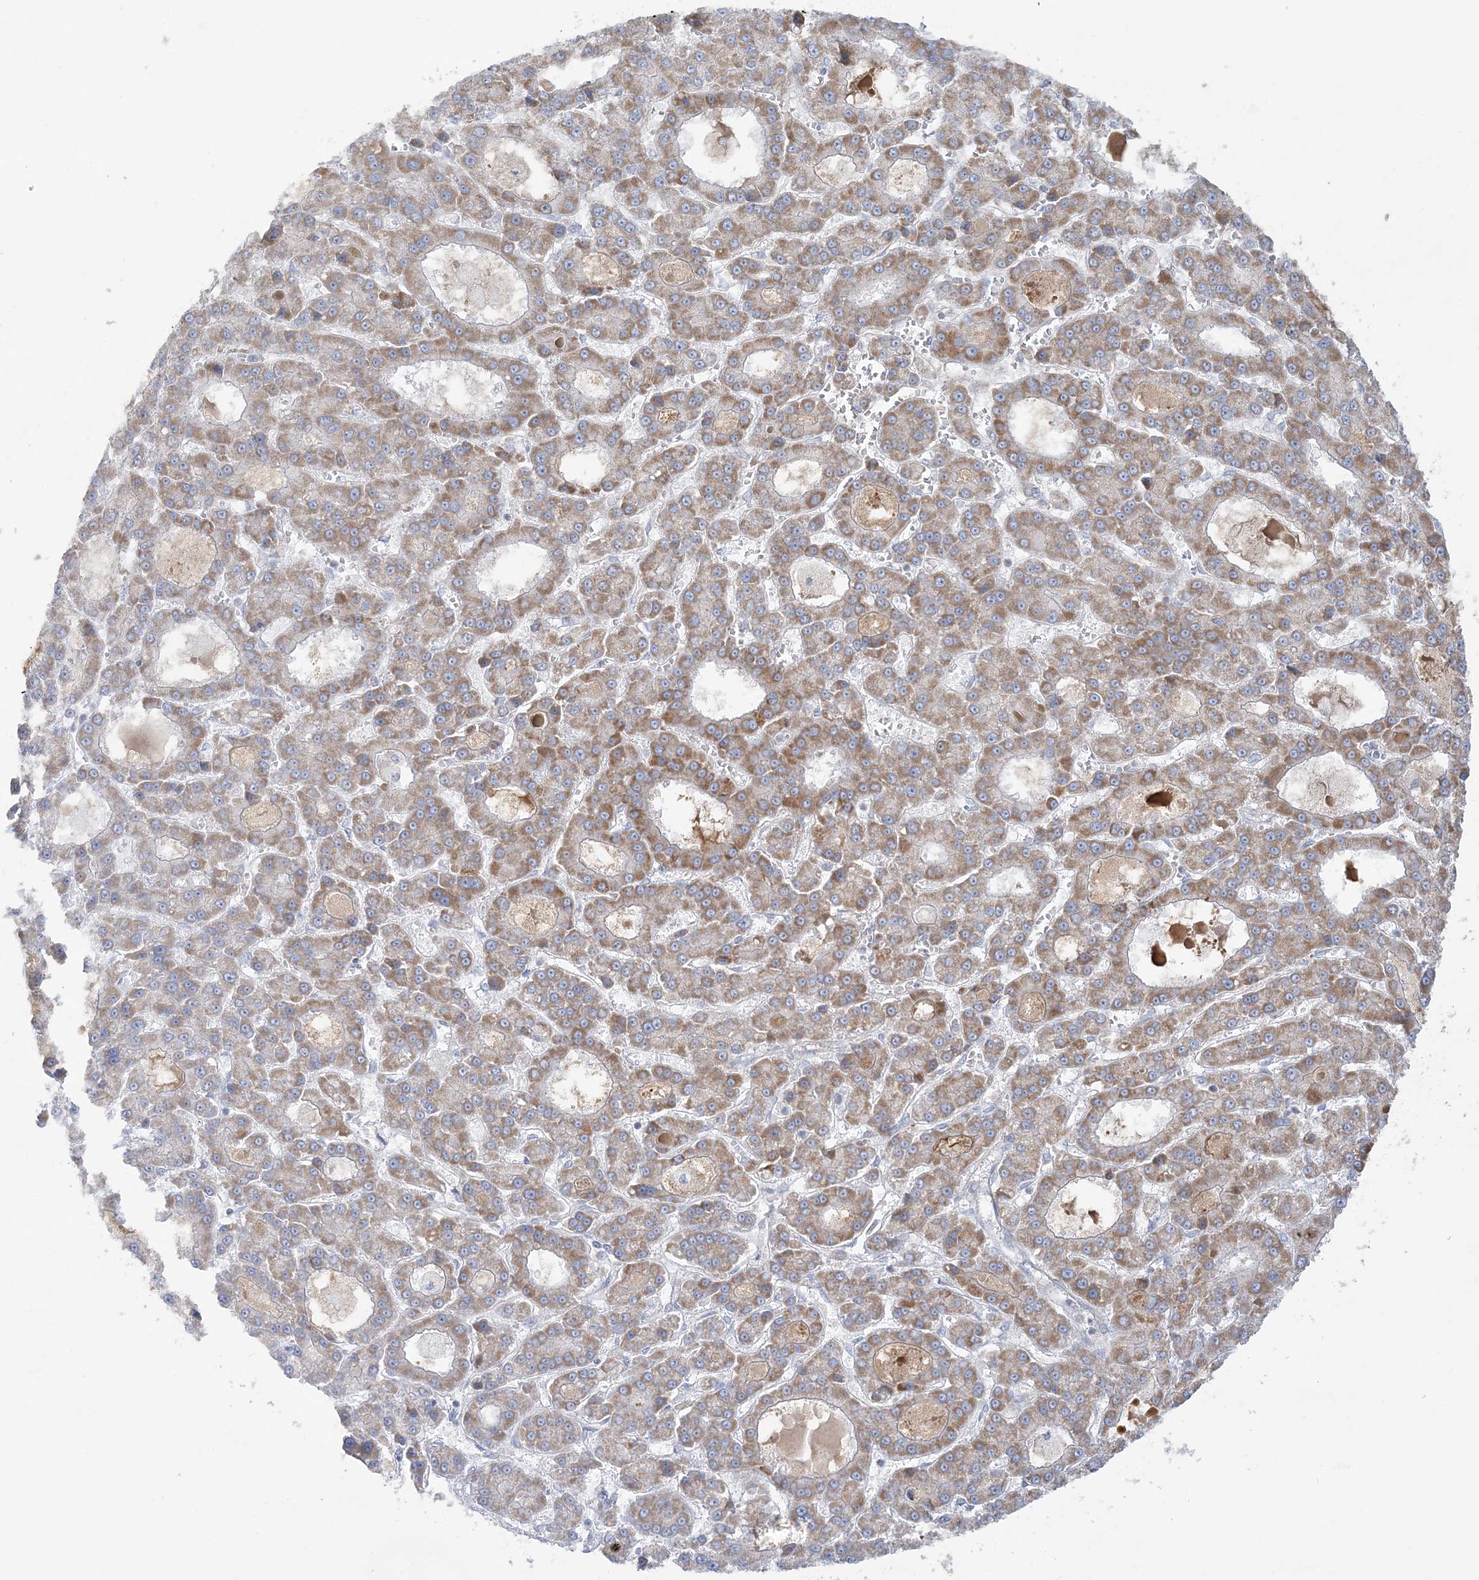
{"staining": {"intensity": "moderate", "quantity": ">75%", "location": "cytoplasmic/membranous"}, "tissue": "liver cancer", "cell_type": "Tumor cells", "image_type": "cancer", "snomed": [{"axis": "morphology", "description": "Carcinoma, Hepatocellular, NOS"}, {"axis": "topography", "description": "Liver"}], "caption": "This image reveals immunohistochemistry (IHC) staining of human liver cancer (hepatocellular carcinoma), with medium moderate cytoplasmic/membranous expression in approximately >75% of tumor cells.", "gene": "SCLT1", "patient": {"sex": "male", "age": 70}}